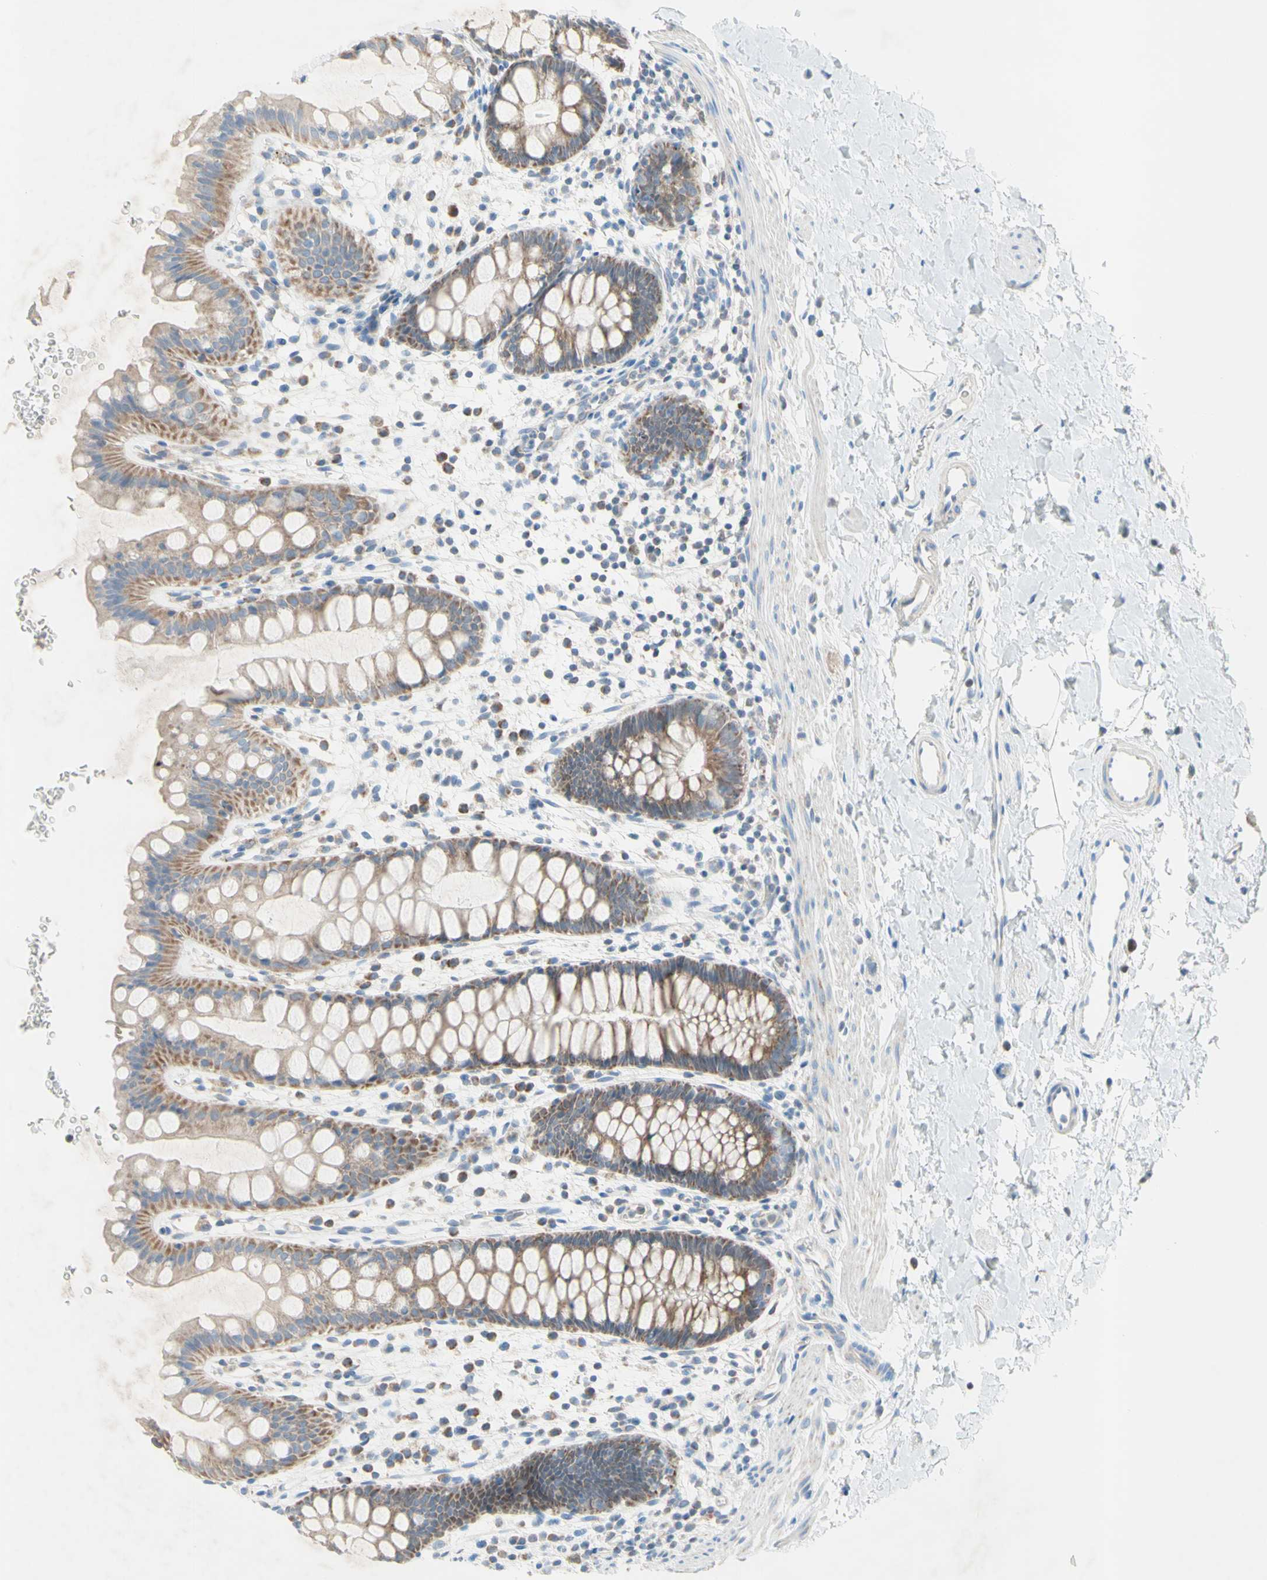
{"staining": {"intensity": "moderate", "quantity": "25%-75%", "location": "cytoplasmic/membranous"}, "tissue": "rectum", "cell_type": "Glandular cells", "image_type": "normal", "snomed": [{"axis": "morphology", "description": "Normal tissue, NOS"}, {"axis": "topography", "description": "Rectum"}], "caption": "An image of rectum stained for a protein shows moderate cytoplasmic/membranous brown staining in glandular cells. (DAB (3,3'-diaminobenzidine) IHC with brightfield microscopy, high magnification).", "gene": "MFF", "patient": {"sex": "female", "age": 24}}